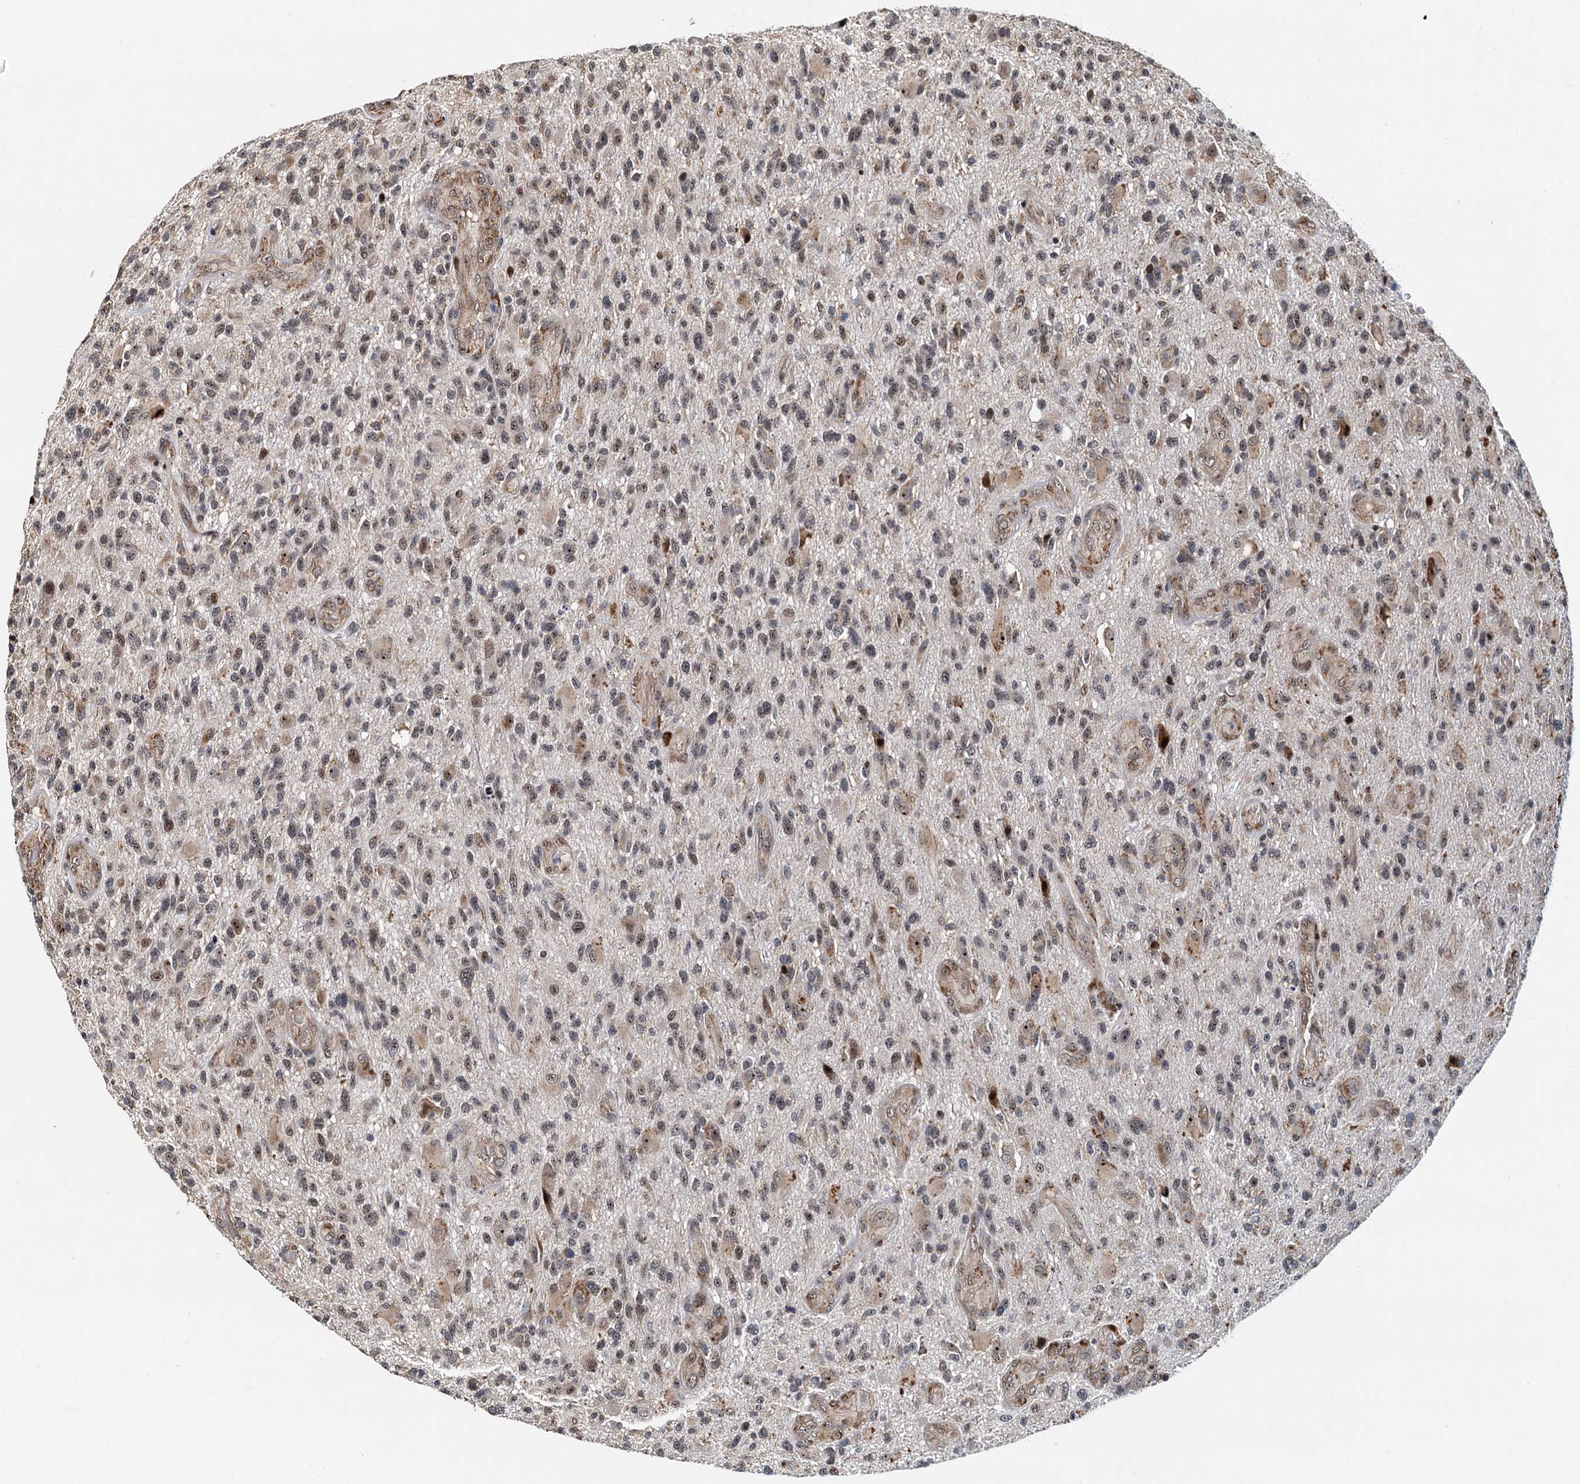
{"staining": {"intensity": "weak", "quantity": "<25%", "location": "nuclear"}, "tissue": "glioma", "cell_type": "Tumor cells", "image_type": "cancer", "snomed": [{"axis": "morphology", "description": "Glioma, malignant, High grade"}, {"axis": "topography", "description": "Brain"}], "caption": "A high-resolution micrograph shows immunohistochemistry staining of glioma, which shows no significant expression in tumor cells. The staining was performed using DAB to visualize the protein expression in brown, while the nuclei were stained in blue with hematoxylin (Magnification: 20x).", "gene": "DNAJC21", "patient": {"sex": "male", "age": 47}}